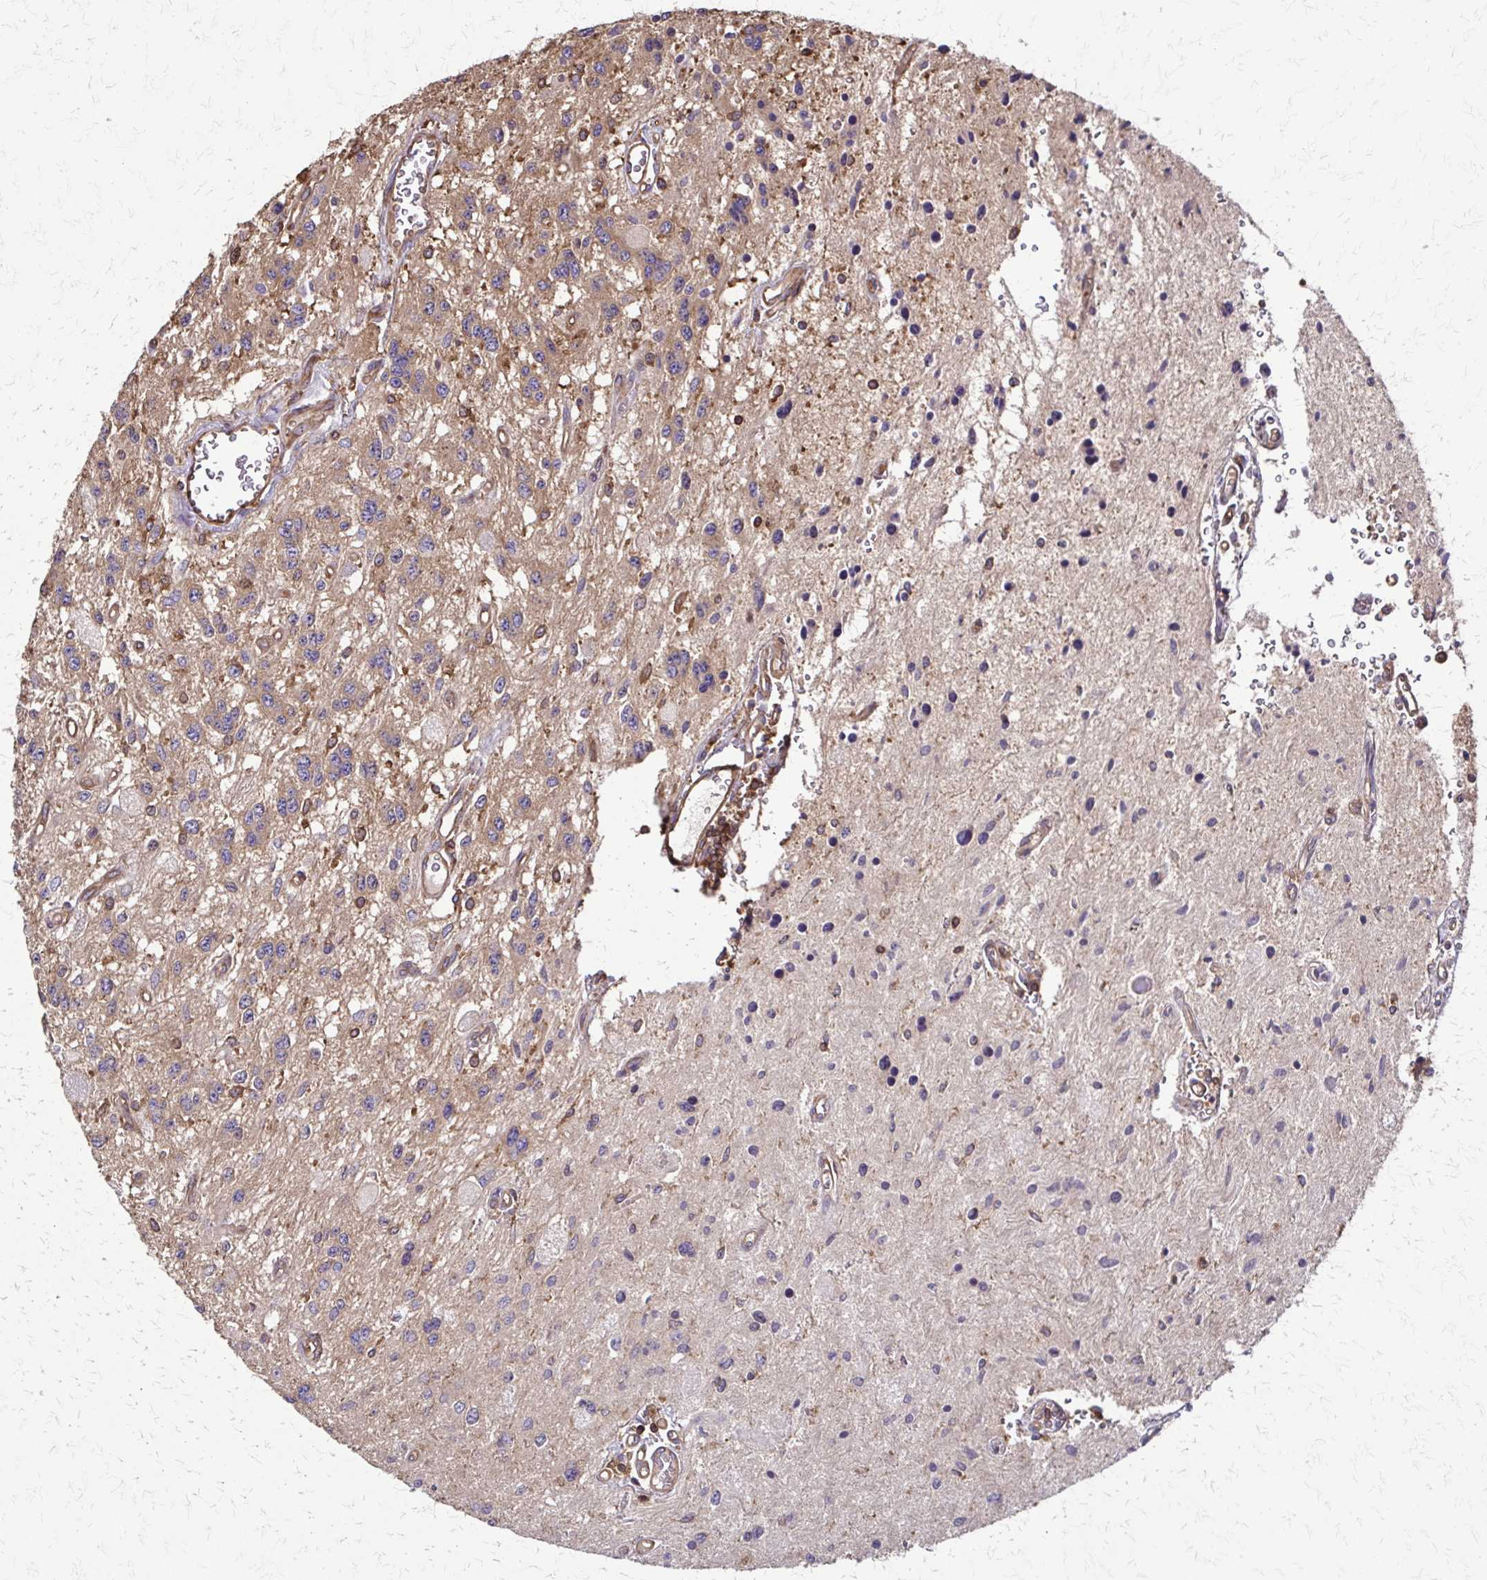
{"staining": {"intensity": "moderate", "quantity": ">75%", "location": "cytoplasmic/membranous"}, "tissue": "glioma", "cell_type": "Tumor cells", "image_type": "cancer", "snomed": [{"axis": "morphology", "description": "Glioma, malignant, Low grade"}, {"axis": "topography", "description": "Cerebellum"}], "caption": "Protein expression analysis of glioma exhibits moderate cytoplasmic/membranous staining in approximately >75% of tumor cells.", "gene": "EEF2", "patient": {"sex": "female", "age": 14}}